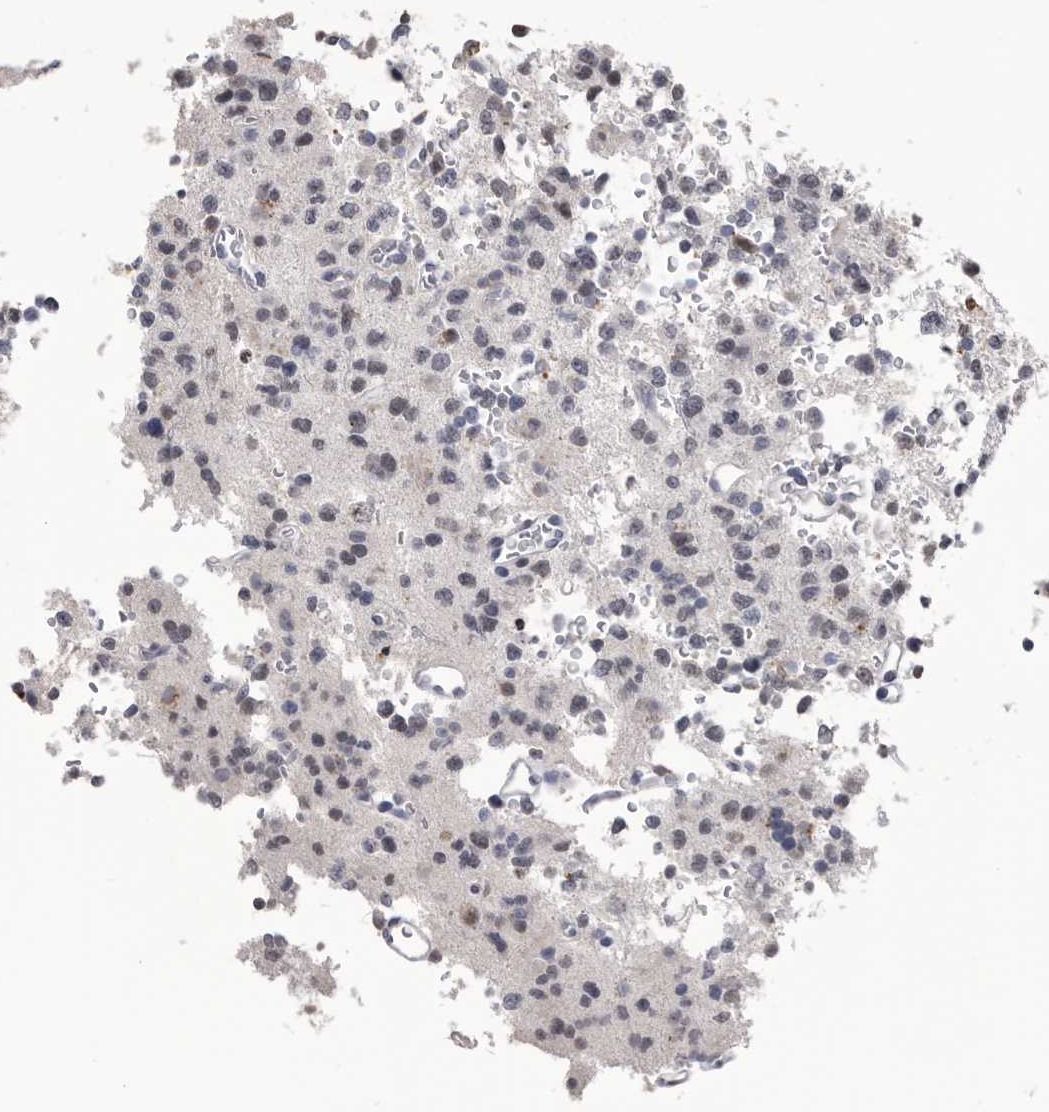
{"staining": {"intensity": "weak", "quantity": "25%-75%", "location": "nuclear"}, "tissue": "glioma", "cell_type": "Tumor cells", "image_type": "cancer", "snomed": [{"axis": "morphology", "description": "Glioma, malignant, High grade"}, {"axis": "topography", "description": "Brain"}], "caption": "Malignant glioma (high-grade) was stained to show a protein in brown. There is low levels of weak nuclear expression in about 25%-75% of tumor cells.", "gene": "TSTD1", "patient": {"sex": "female", "age": 62}}